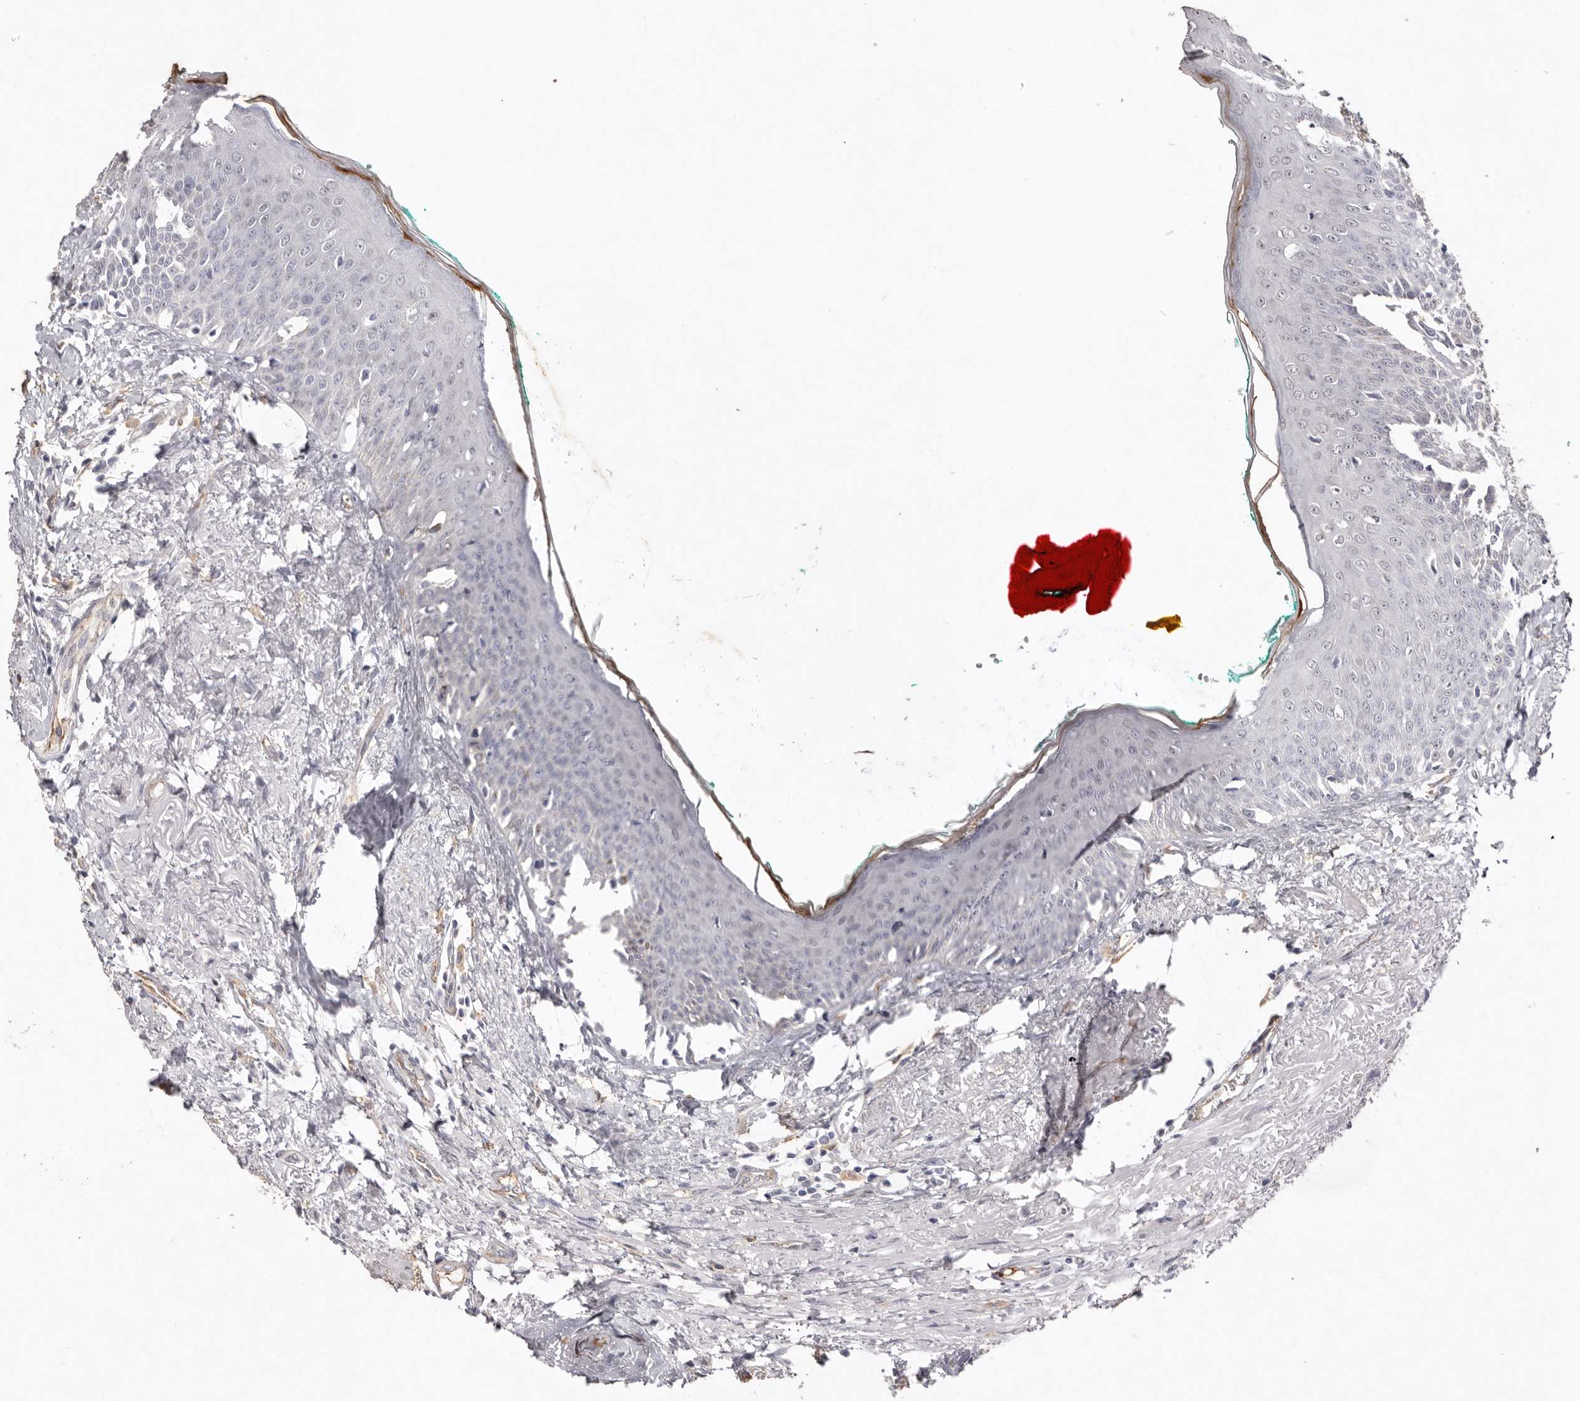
{"staining": {"intensity": "negative", "quantity": "none", "location": "none"}, "tissue": "oral mucosa", "cell_type": "Squamous epithelial cells", "image_type": "normal", "snomed": [{"axis": "morphology", "description": "Normal tissue, NOS"}, {"axis": "topography", "description": "Oral tissue"}], "caption": "An image of human oral mucosa is negative for staining in squamous epithelial cells. (DAB immunohistochemistry (IHC) visualized using brightfield microscopy, high magnification).", "gene": "ZYG11B", "patient": {"sex": "female", "age": 70}}